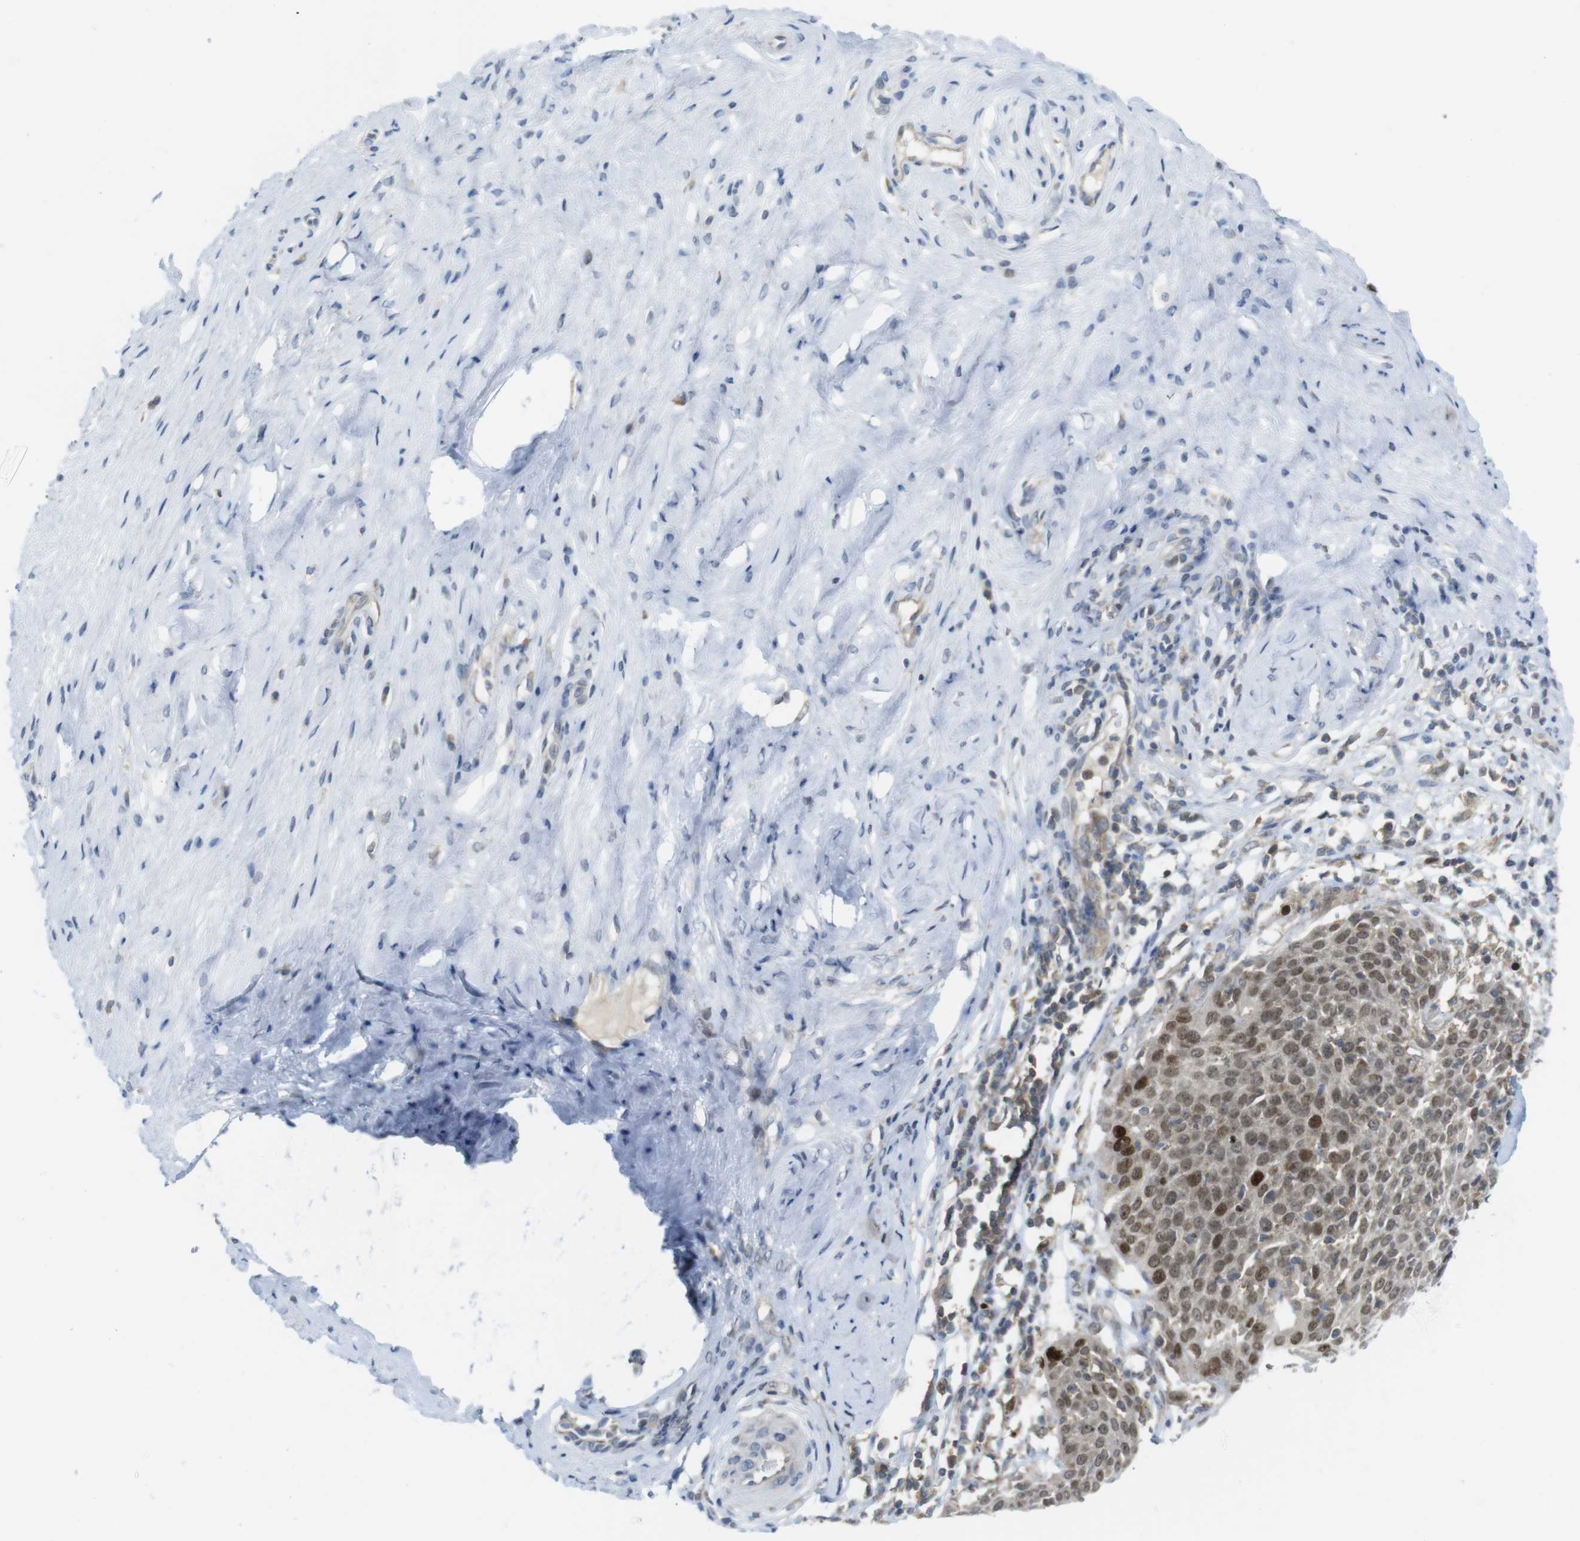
{"staining": {"intensity": "moderate", "quantity": "25%-75%", "location": "nuclear"}, "tissue": "cervical cancer", "cell_type": "Tumor cells", "image_type": "cancer", "snomed": [{"axis": "morphology", "description": "Squamous cell carcinoma, NOS"}, {"axis": "topography", "description": "Cervix"}], "caption": "Immunohistochemical staining of cervical cancer exhibits moderate nuclear protein expression in about 25%-75% of tumor cells. (DAB (3,3'-diaminobenzidine) = brown stain, brightfield microscopy at high magnification).", "gene": "RCC1", "patient": {"sex": "female", "age": 51}}